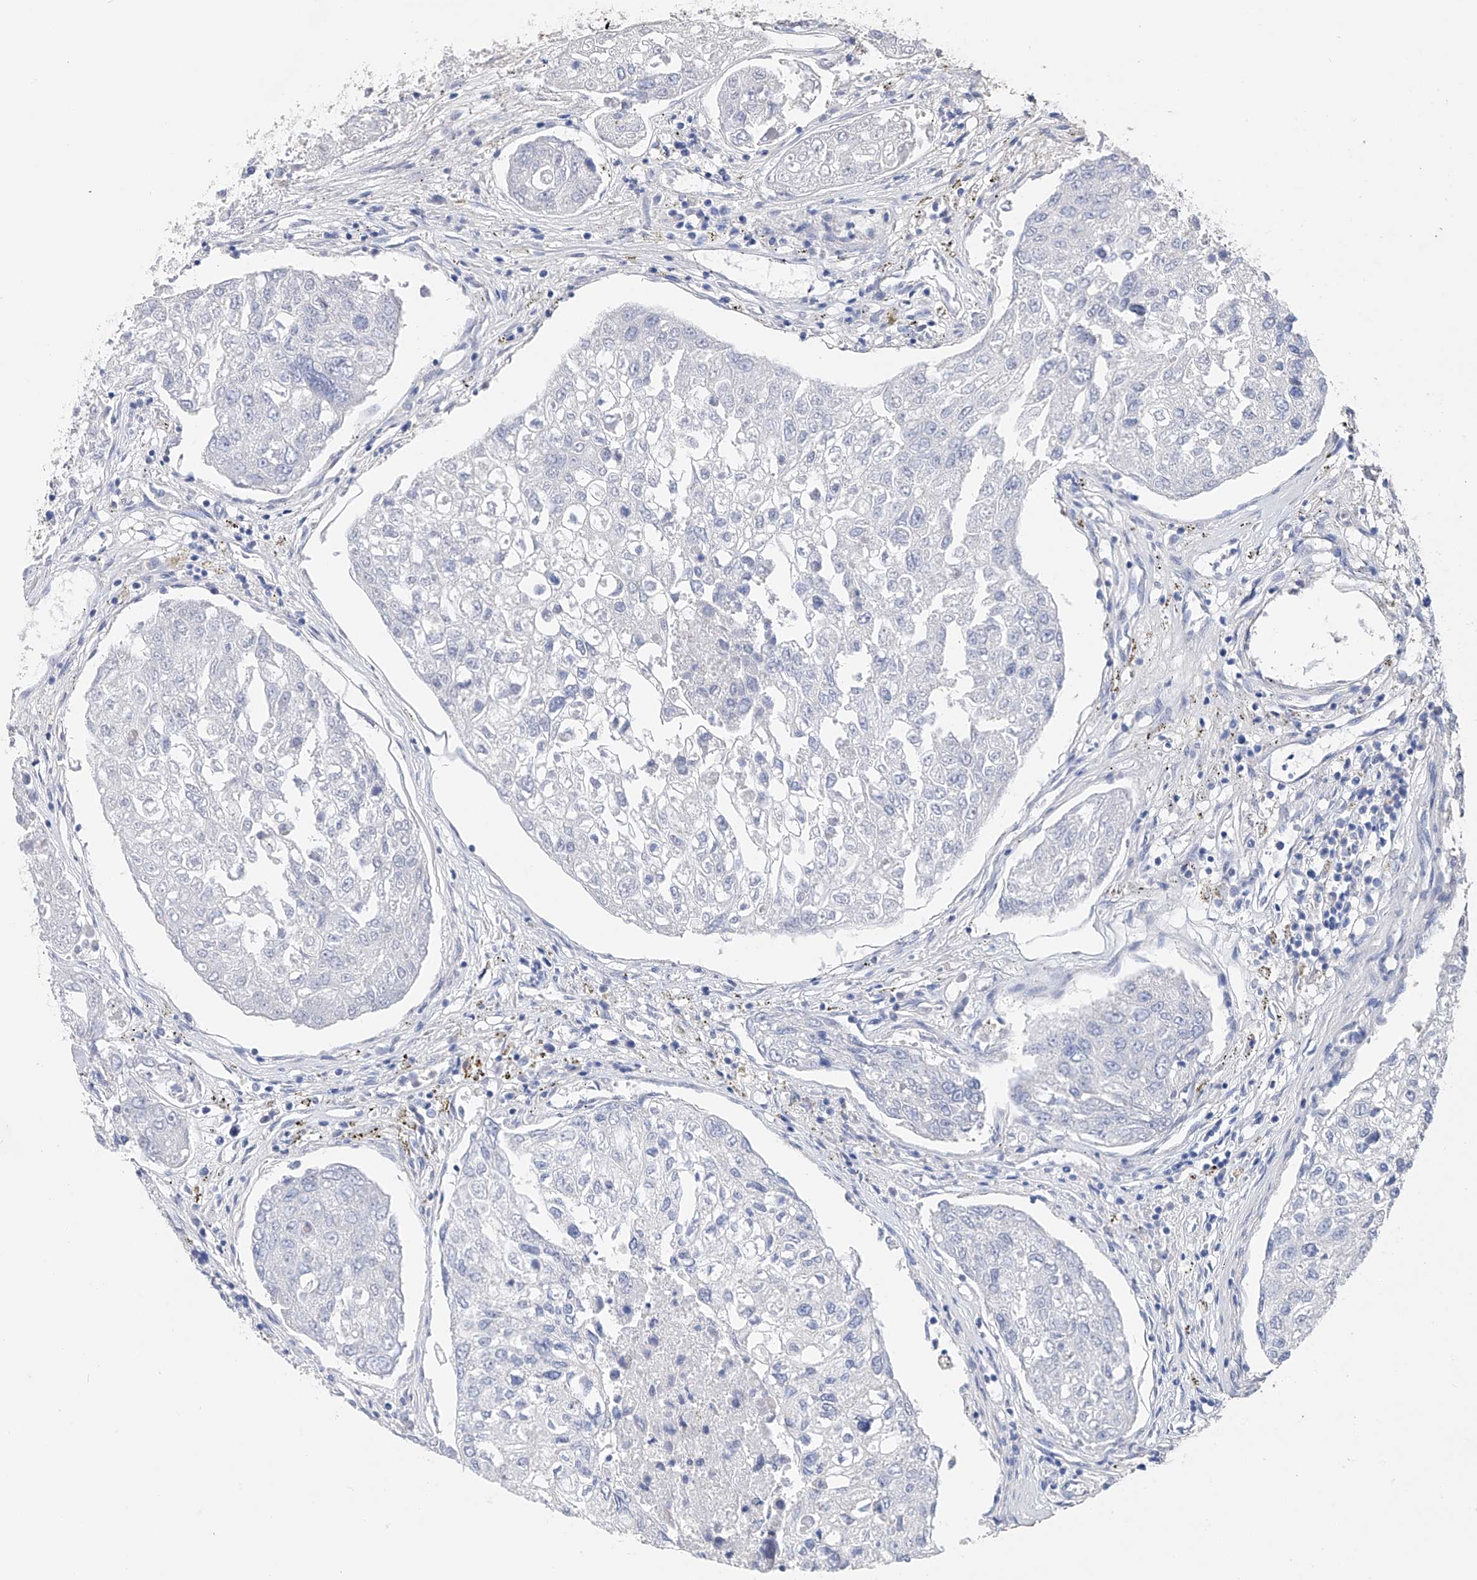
{"staining": {"intensity": "negative", "quantity": "none", "location": "none"}, "tissue": "urothelial cancer", "cell_type": "Tumor cells", "image_type": "cancer", "snomed": [{"axis": "morphology", "description": "Urothelial carcinoma, High grade"}, {"axis": "topography", "description": "Lymph node"}, {"axis": "topography", "description": "Urinary bladder"}], "caption": "Human urothelial cancer stained for a protein using immunohistochemistry (IHC) shows no positivity in tumor cells.", "gene": "ADRA1A", "patient": {"sex": "male", "age": 51}}